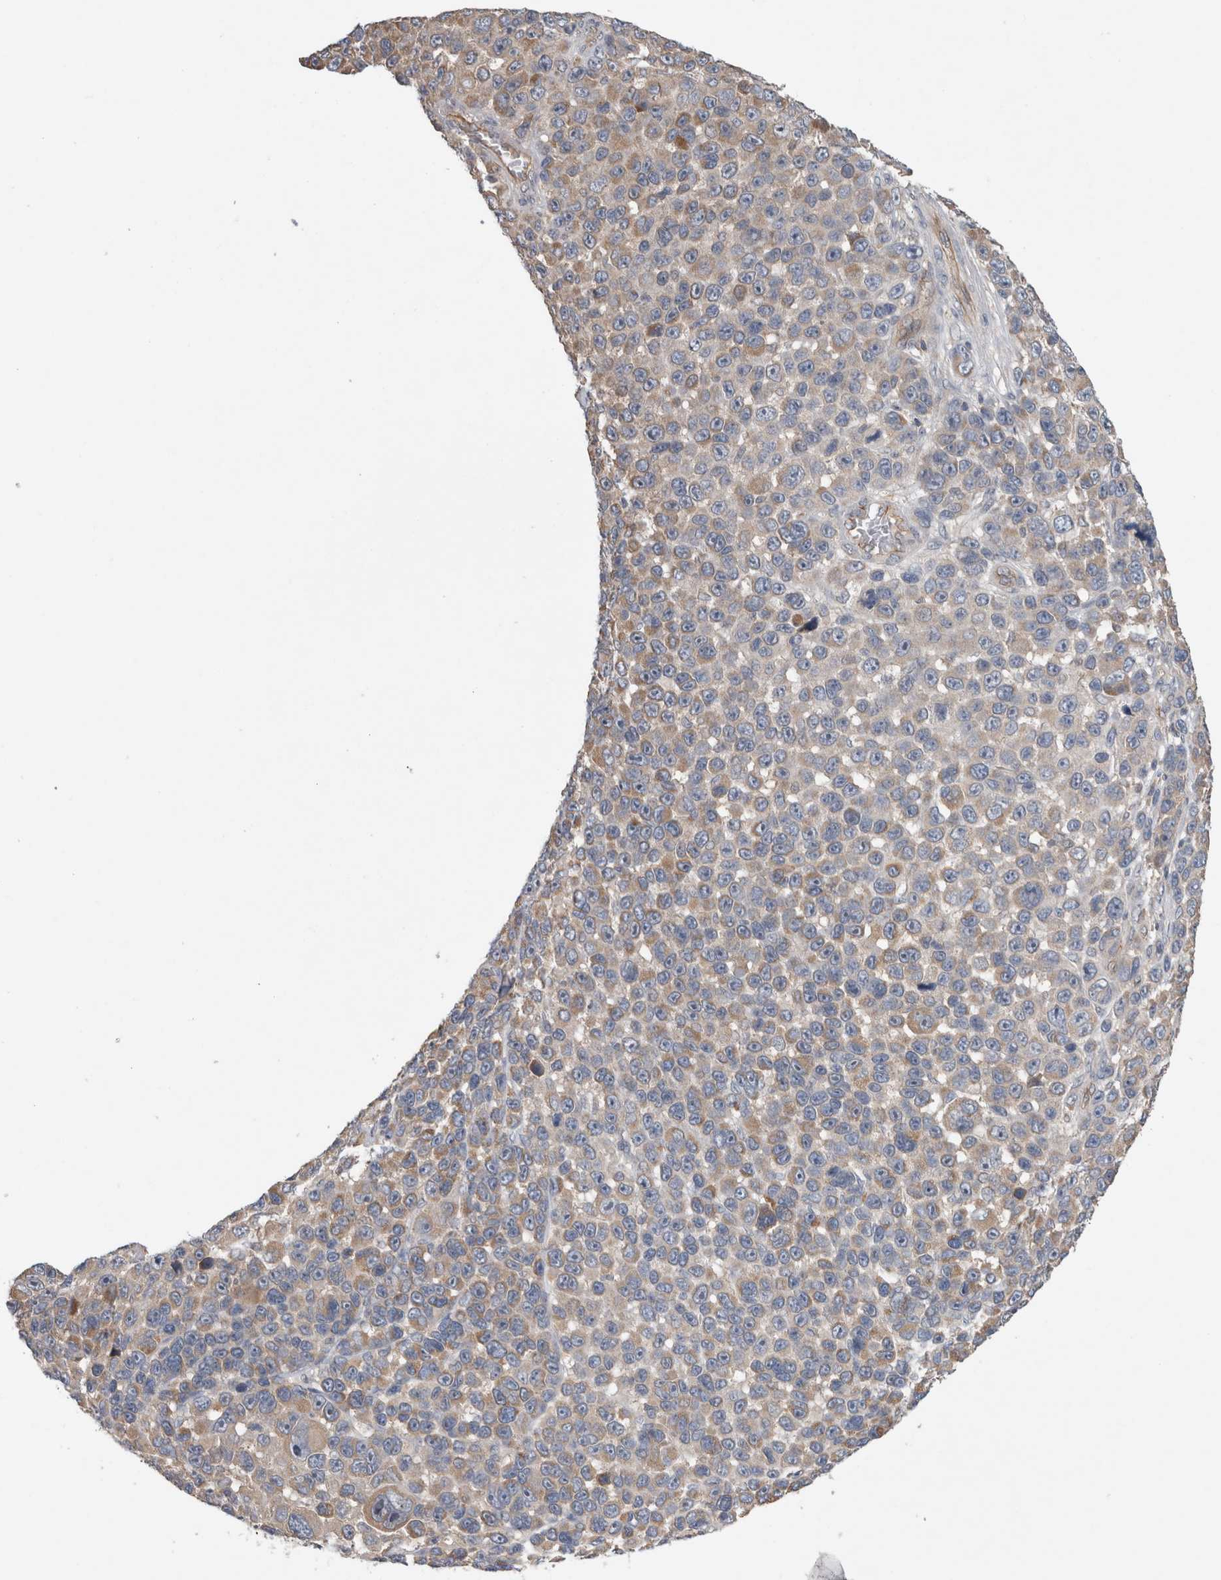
{"staining": {"intensity": "weak", "quantity": "<25%", "location": "cytoplasmic/membranous"}, "tissue": "melanoma", "cell_type": "Tumor cells", "image_type": "cancer", "snomed": [{"axis": "morphology", "description": "Malignant melanoma, NOS"}, {"axis": "topography", "description": "Skin"}], "caption": "Malignant melanoma was stained to show a protein in brown. There is no significant positivity in tumor cells.", "gene": "TARBP1", "patient": {"sex": "male", "age": 53}}